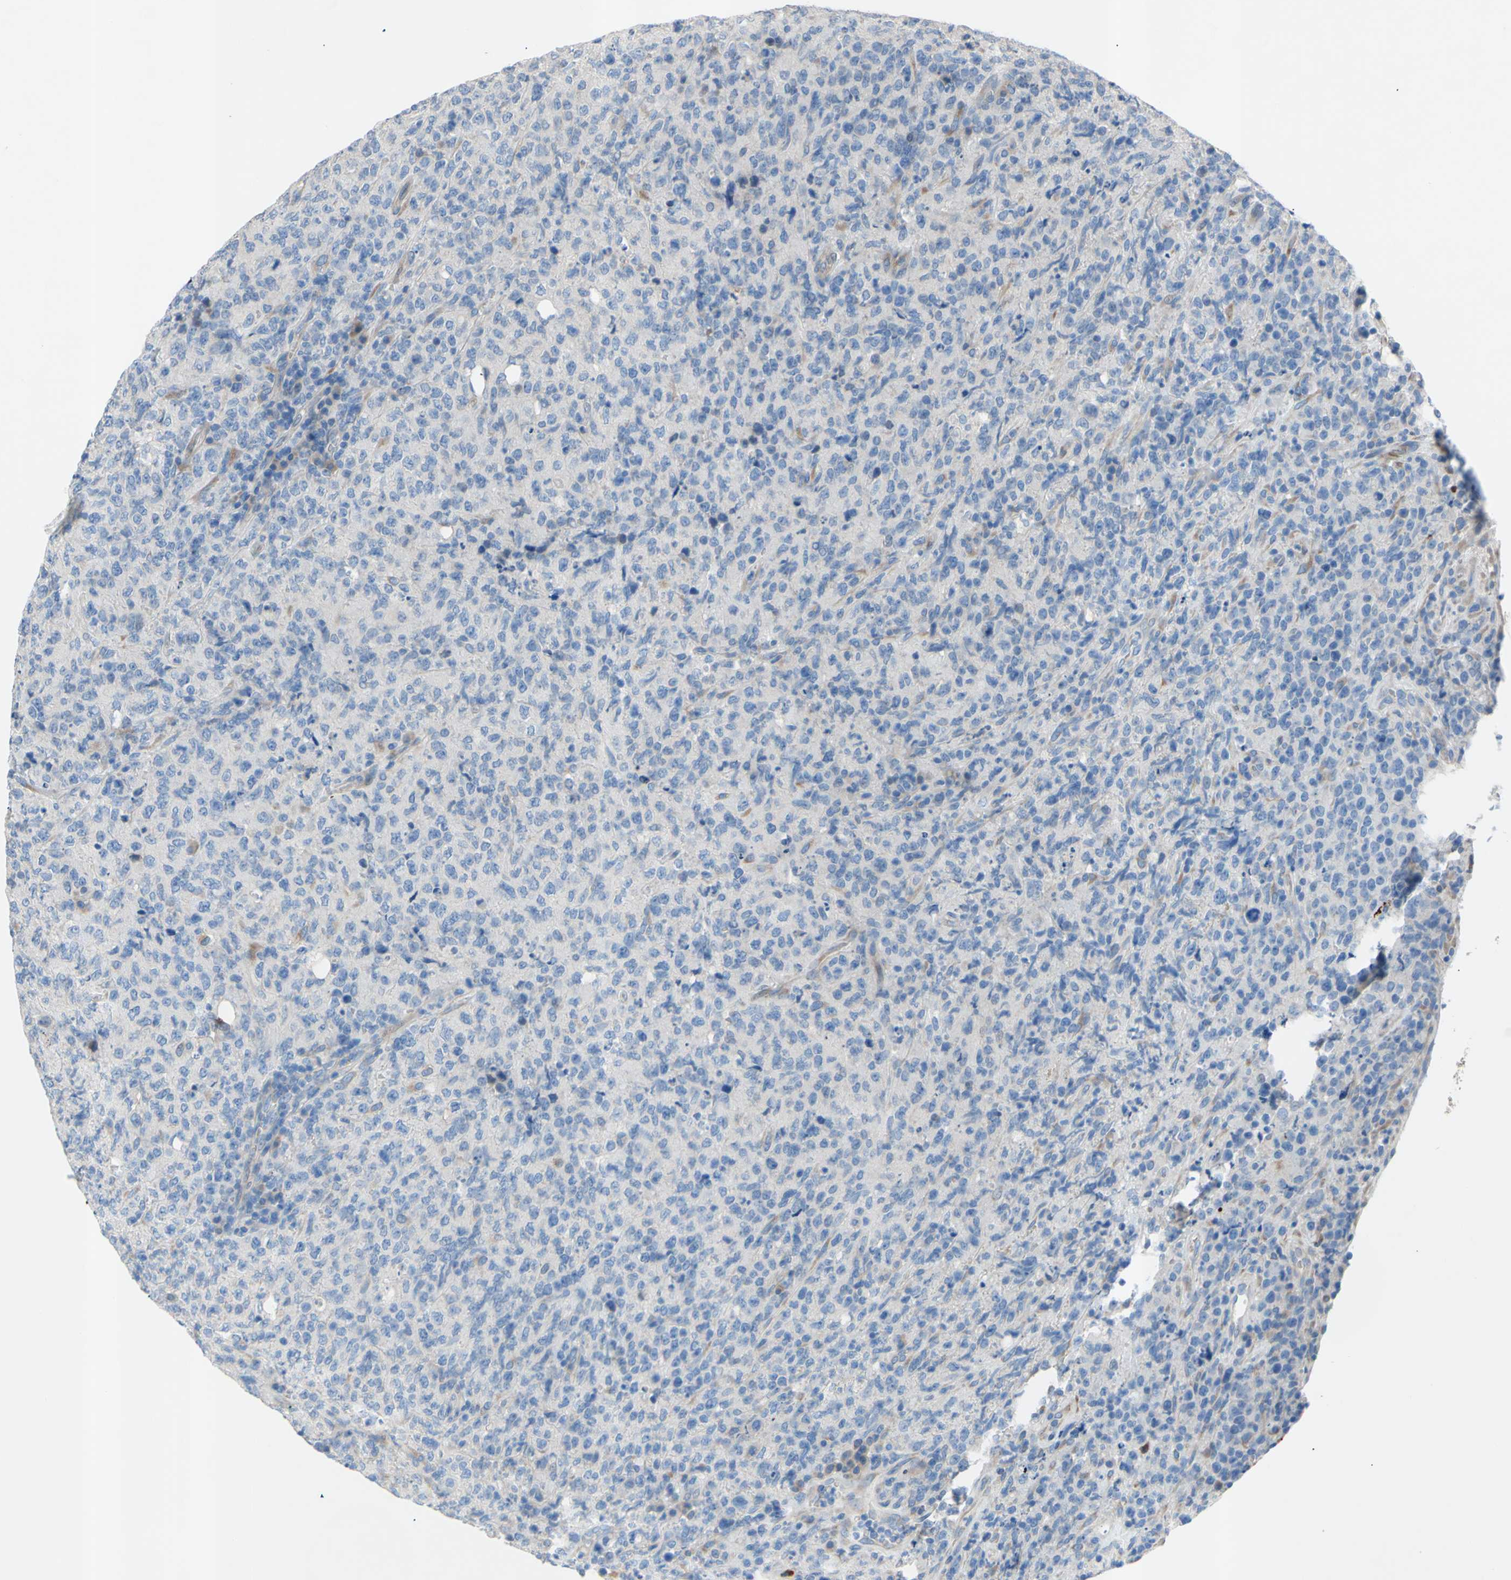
{"staining": {"intensity": "negative", "quantity": "none", "location": "none"}, "tissue": "lymphoma", "cell_type": "Tumor cells", "image_type": "cancer", "snomed": [{"axis": "morphology", "description": "Malignant lymphoma, non-Hodgkin's type, High grade"}, {"axis": "topography", "description": "Tonsil"}], "caption": "Lymphoma stained for a protein using immunohistochemistry shows no expression tumor cells.", "gene": "TMIGD2", "patient": {"sex": "female", "age": 36}}